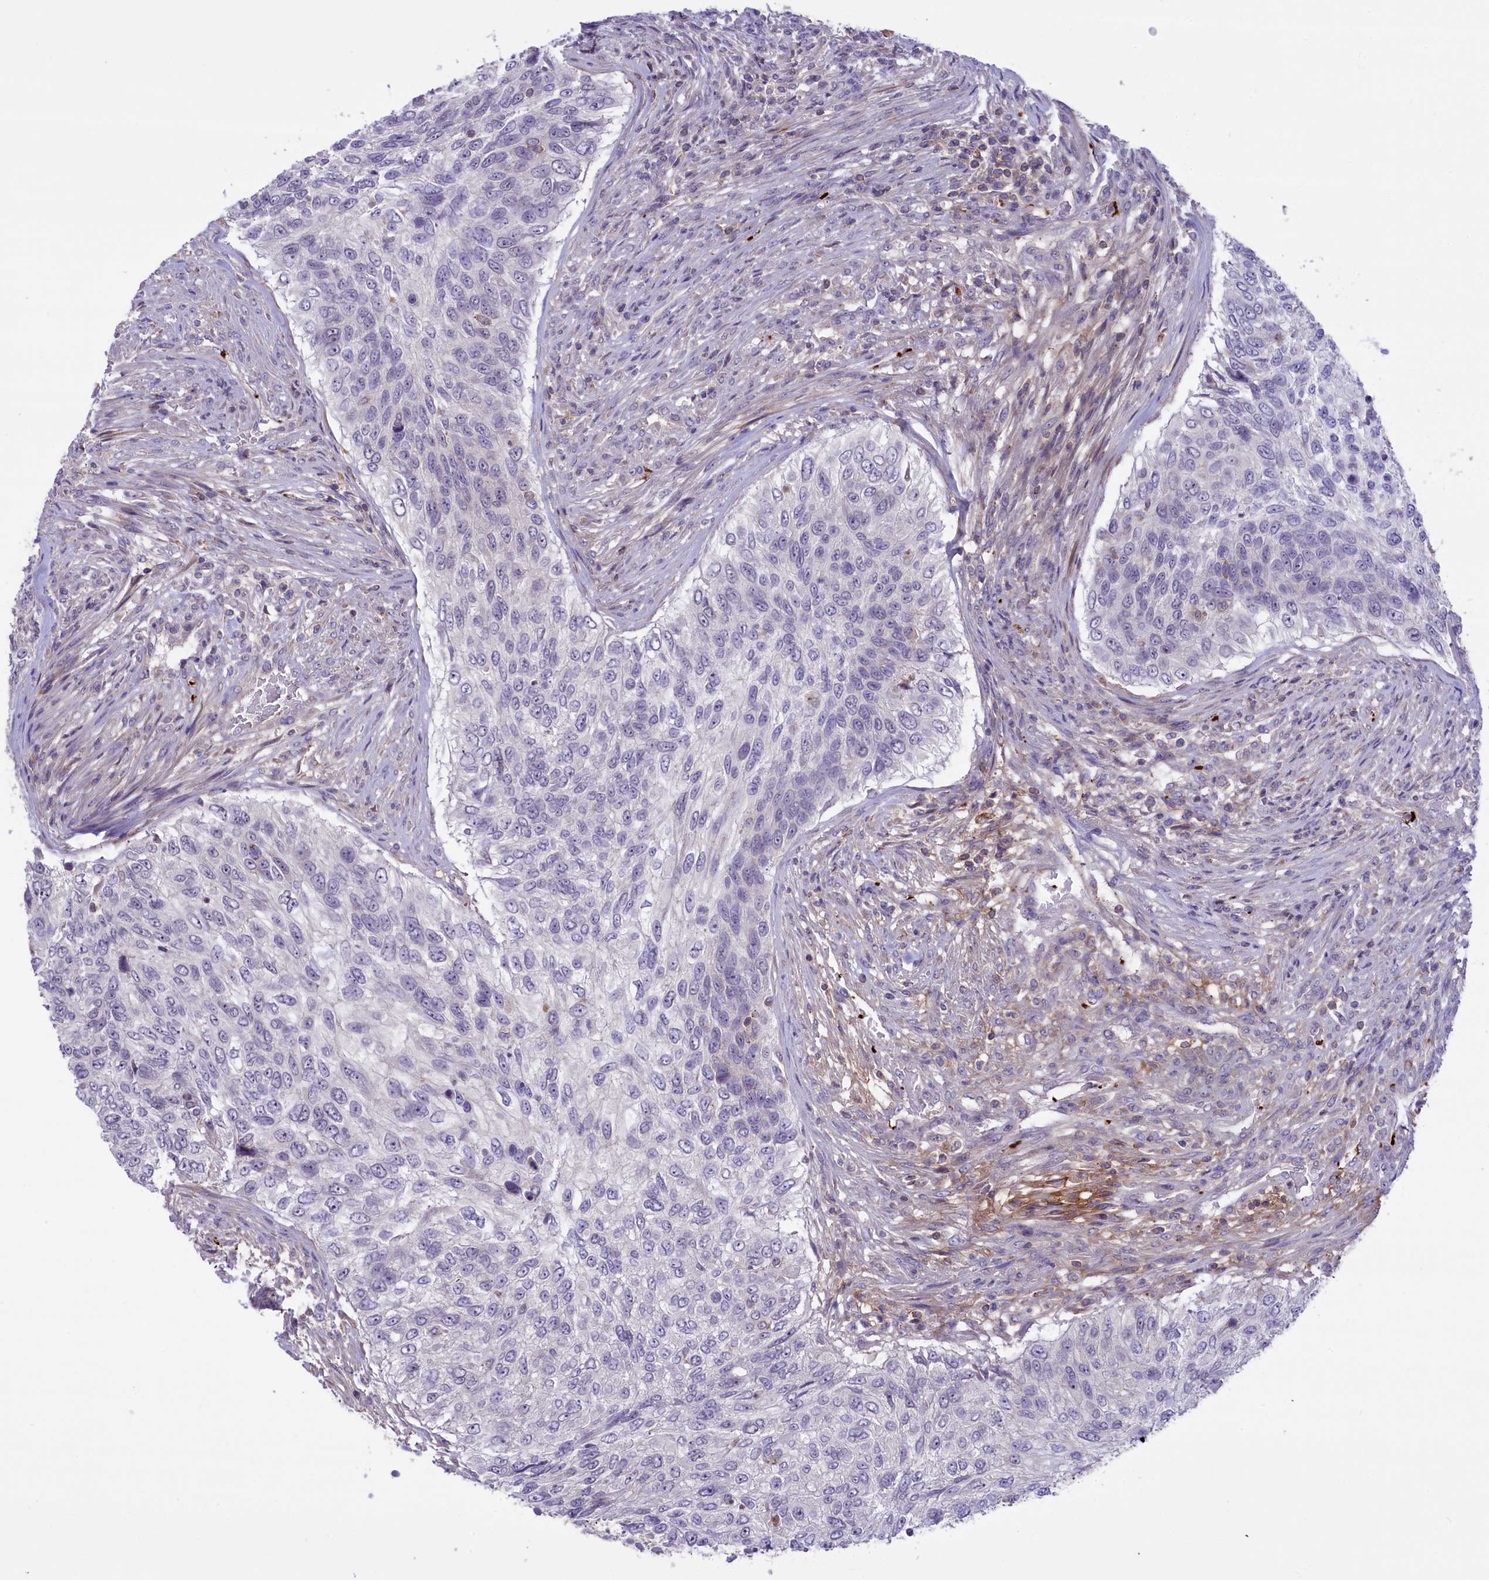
{"staining": {"intensity": "negative", "quantity": "none", "location": "none"}, "tissue": "urothelial cancer", "cell_type": "Tumor cells", "image_type": "cancer", "snomed": [{"axis": "morphology", "description": "Urothelial carcinoma, High grade"}, {"axis": "topography", "description": "Urinary bladder"}], "caption": "Micrograph shows no significant protein positivity in tumor cells of high-grade urothelial carcinoma. (DAB immunohistochemistry visualized using brightfield microscopy, high magnification).", "gene": "HEATR3", "patient": {"sex": "female", "age": 60}}